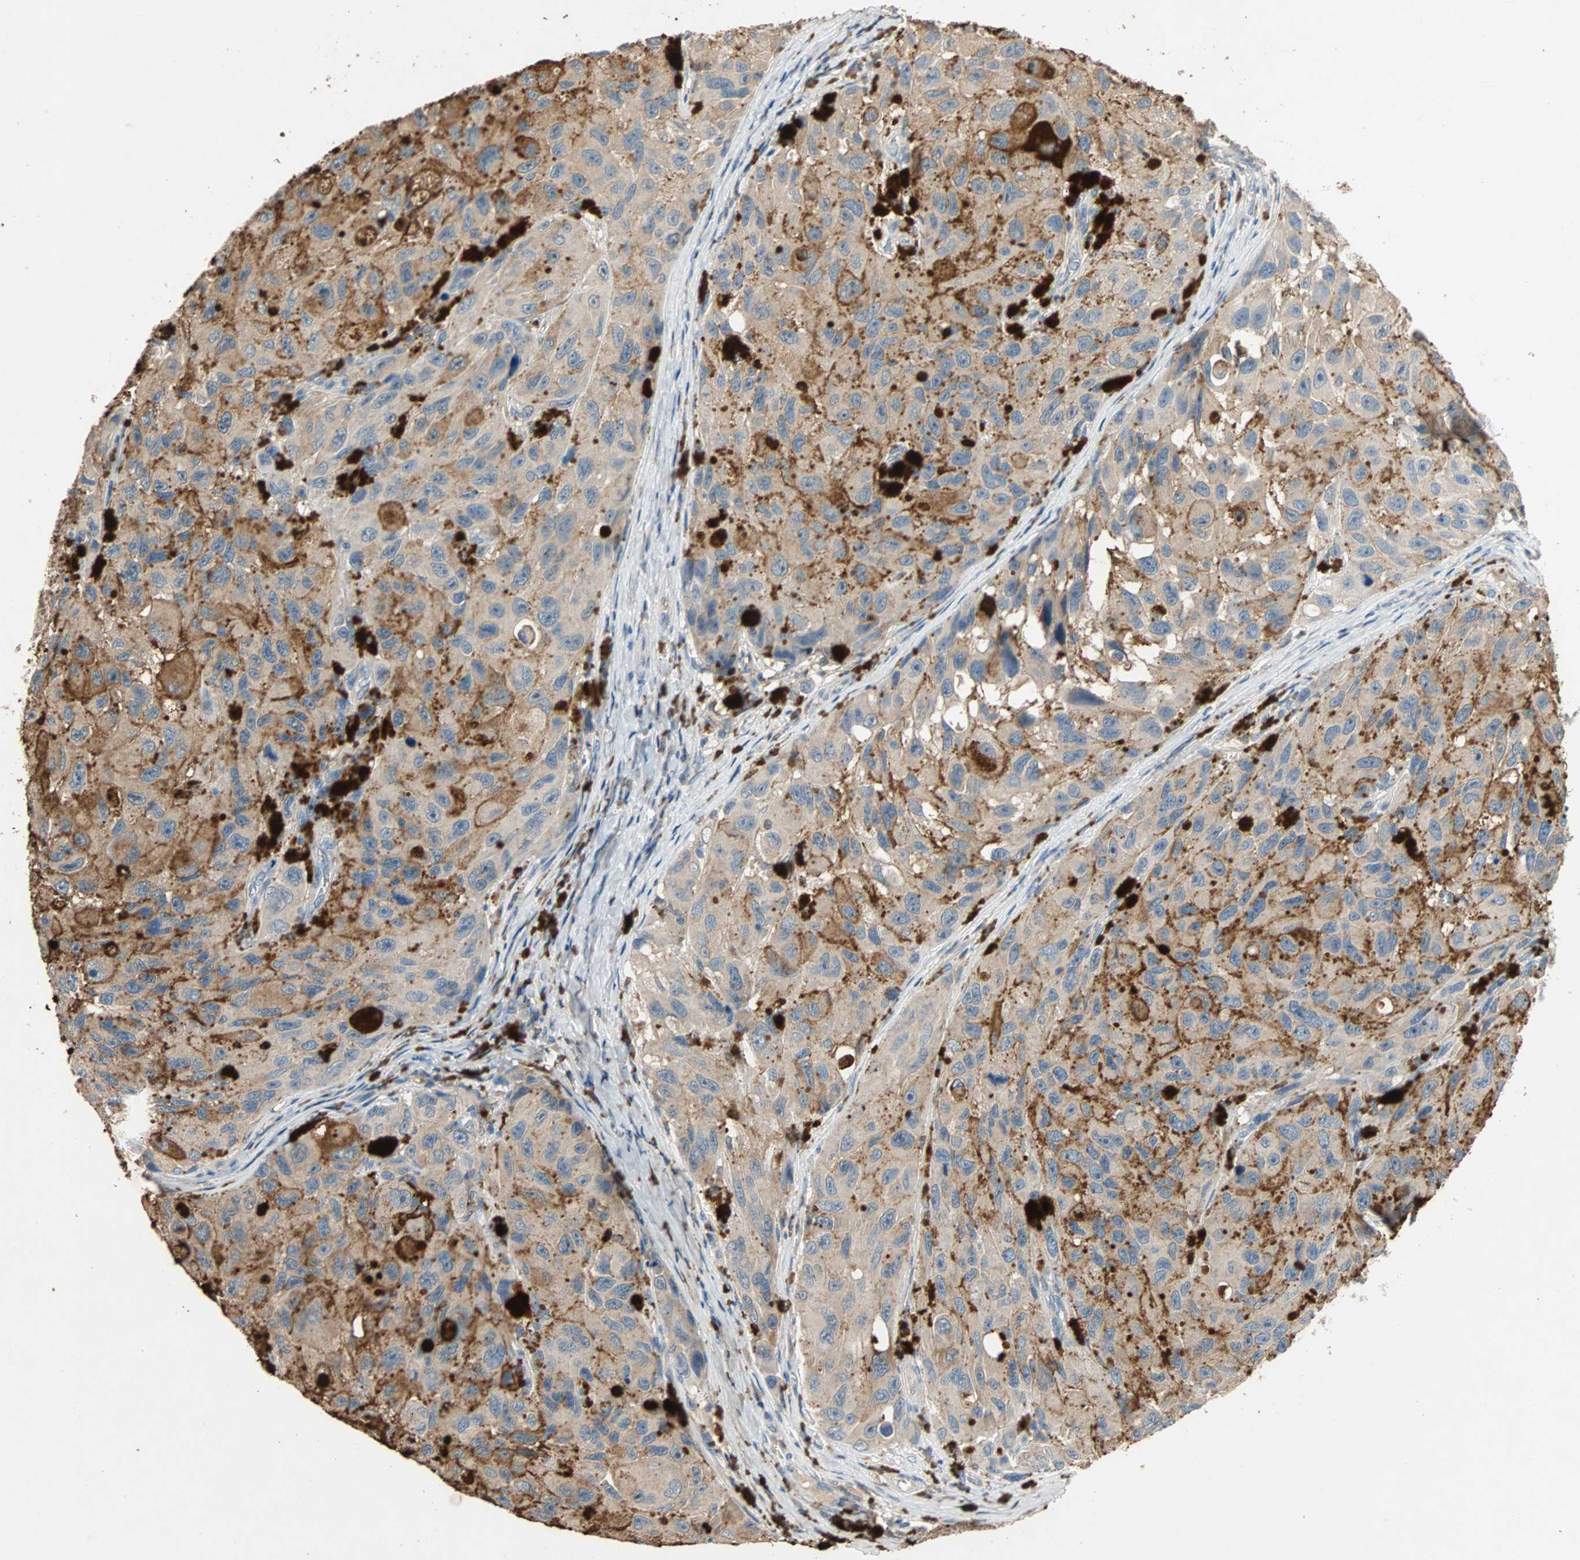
{"staining": {"intensity": "weak", "quantity": ">75%", "location": "cytoplasmic/membranous"}, "tissue": "melanoma", "cell_type": "Tumor cells", "image_type": "cancer", "snomed": [{"axis": "morphology", "description": "Malignant melanoma, NOS"}, {"axis": "topography", "description": "Skin"}], "caption": "An image showing weak cytoplasmic/membranous expression in about >75% of tumor cells in malignant melanoma, as visualized by brown immunohistochemical staining.", "gene": "ADAP1", "patient": {"sex": "female", "age": 73}}